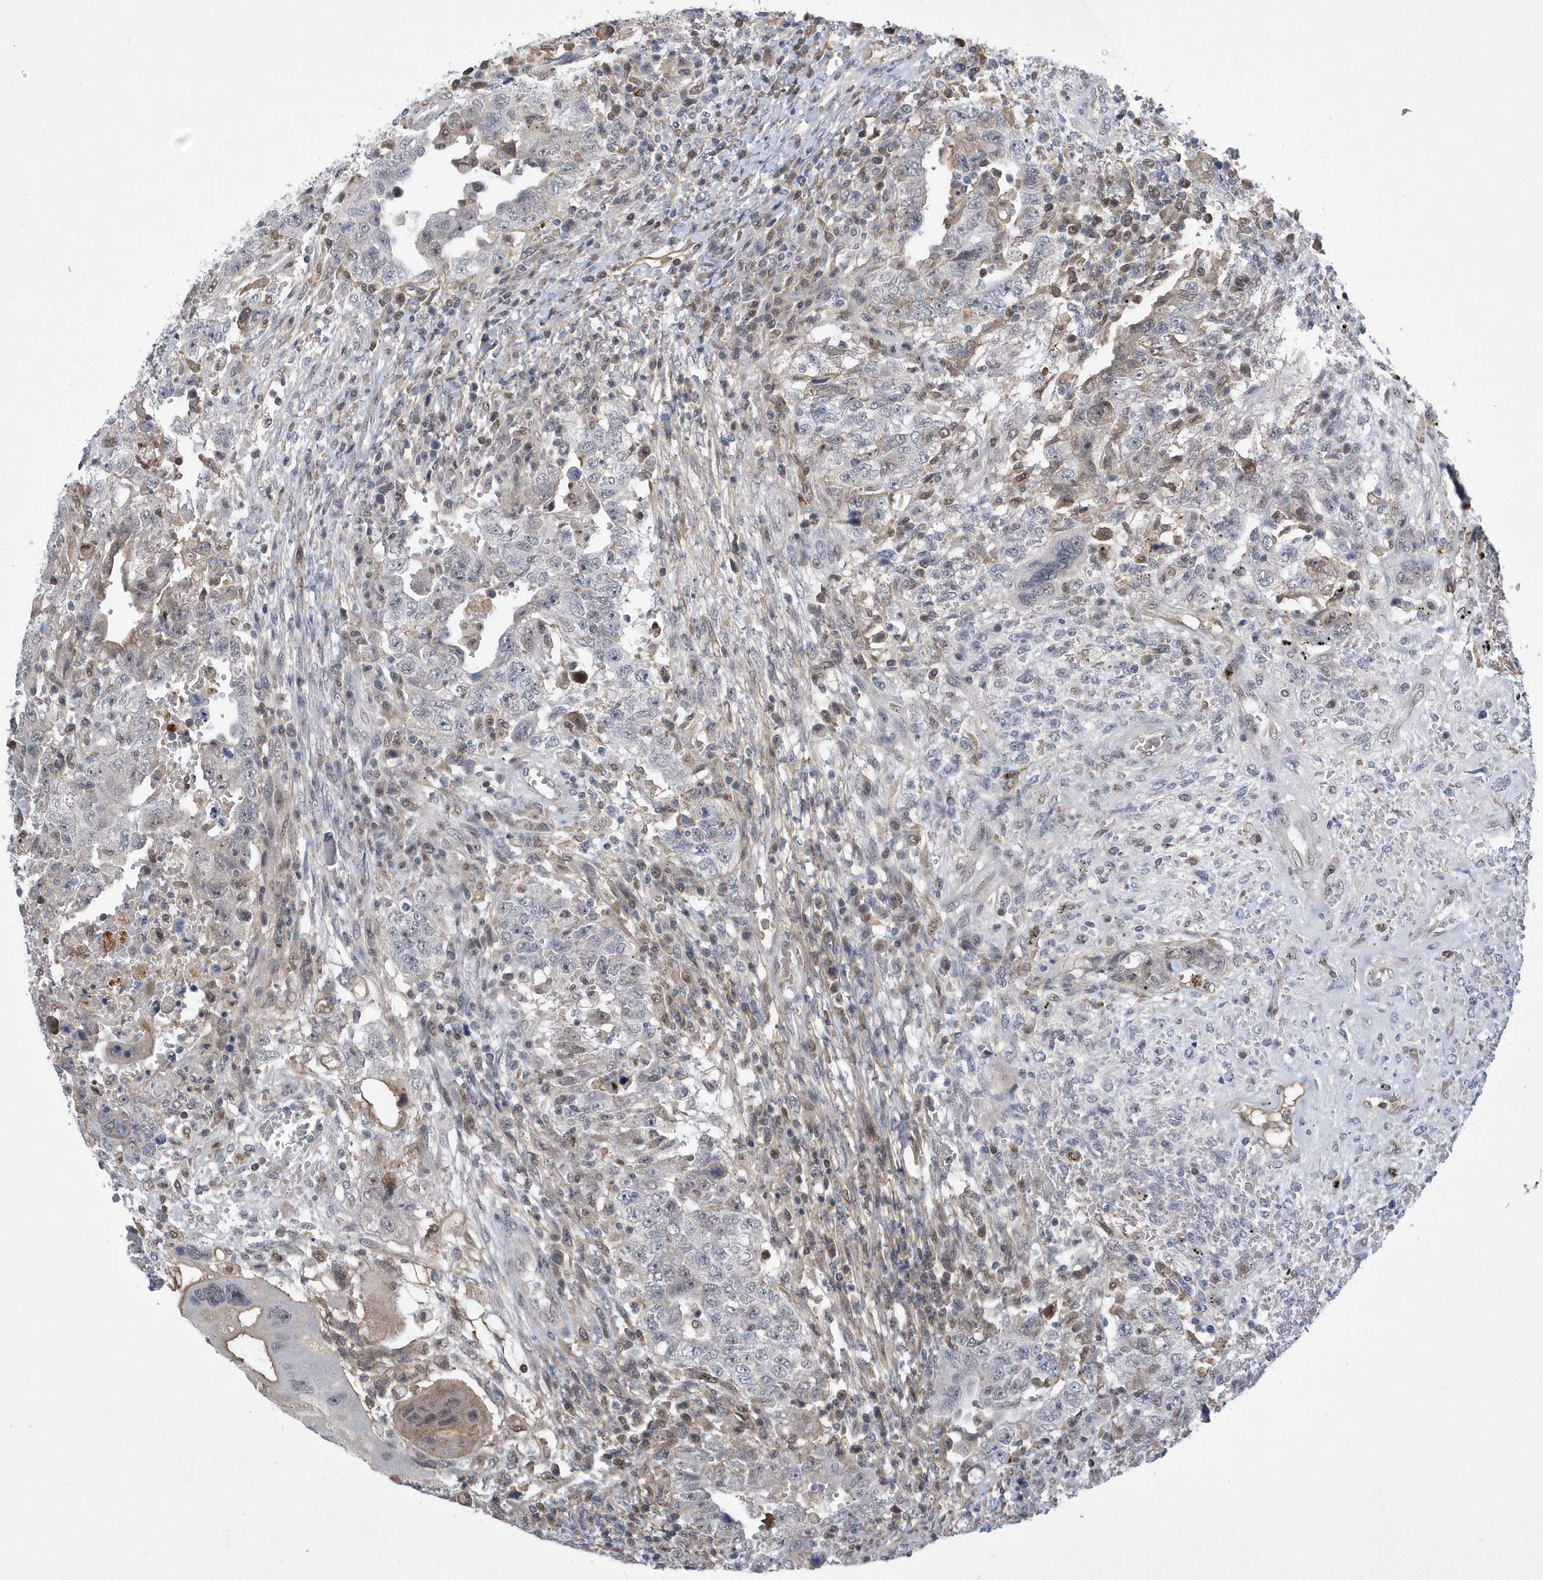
{"staining": {"intensity": "negative", "quantity": "none", "location": "none"}, "tissue": "testis cancer", "cell_type": "Tumor cells", "image_type": "cancer", "snomed": [{"axis": "morphology", "description": "Carcinoma, Embryonal, NOS"}, {"axis": "topography", "description": "Testis"}], "caption": "IHC photomicrograph of neoplastic tissue: testis embryonal carcinoma stained with DAB (3,3'-diaminobenzidine) demonstrates no significant protein positivity in tumor cells.", "gene": "FAM217A", "patient": {"sex": "male", "age": 26}}